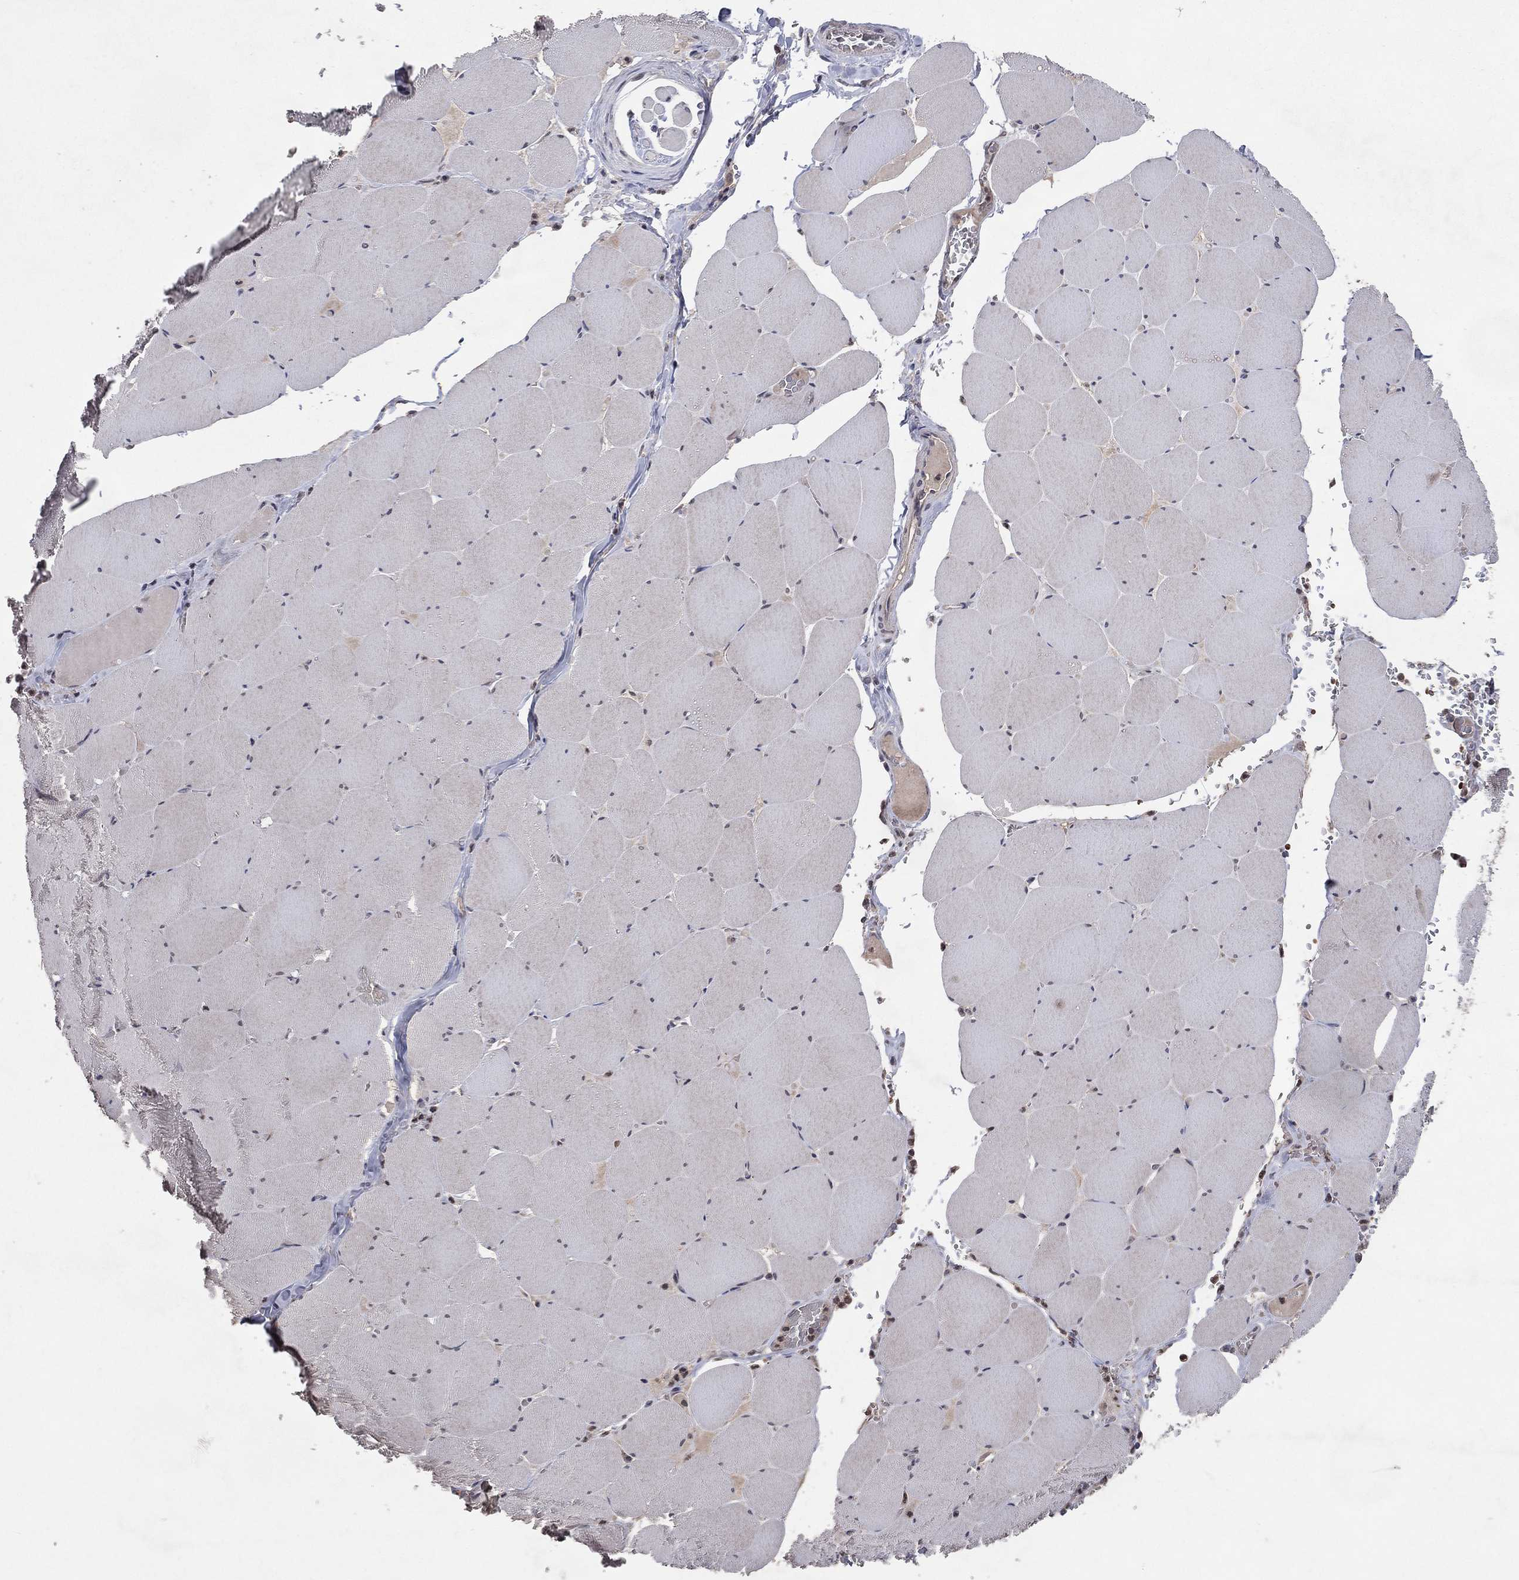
{"staining": {"intensity": "negative", "quantity": "none", "location": "none"}, "tissue": "skeletal muscle", "cell_type": "Myocytes", "image_type": "normal", "snomed": [{"axis": "morphology", "description": "Normal tissue, NOS"}, {"axis": "morphology", "description": "Malignant melanoma, Metastatic site"}, {"axis": "topography", "description": "Skeletal muscle"}], "caption": "Immunohistochemistry image of benign human skeletal muscle stained for a protein (brown), which demonstrates no positivity in myocytes. (DAB (3,3'-diaminobenzidine) immunohistochemistry (IHC), high magnification).", "gene": "DNAH7", "patient": {"sex": "male", "age": 50}}